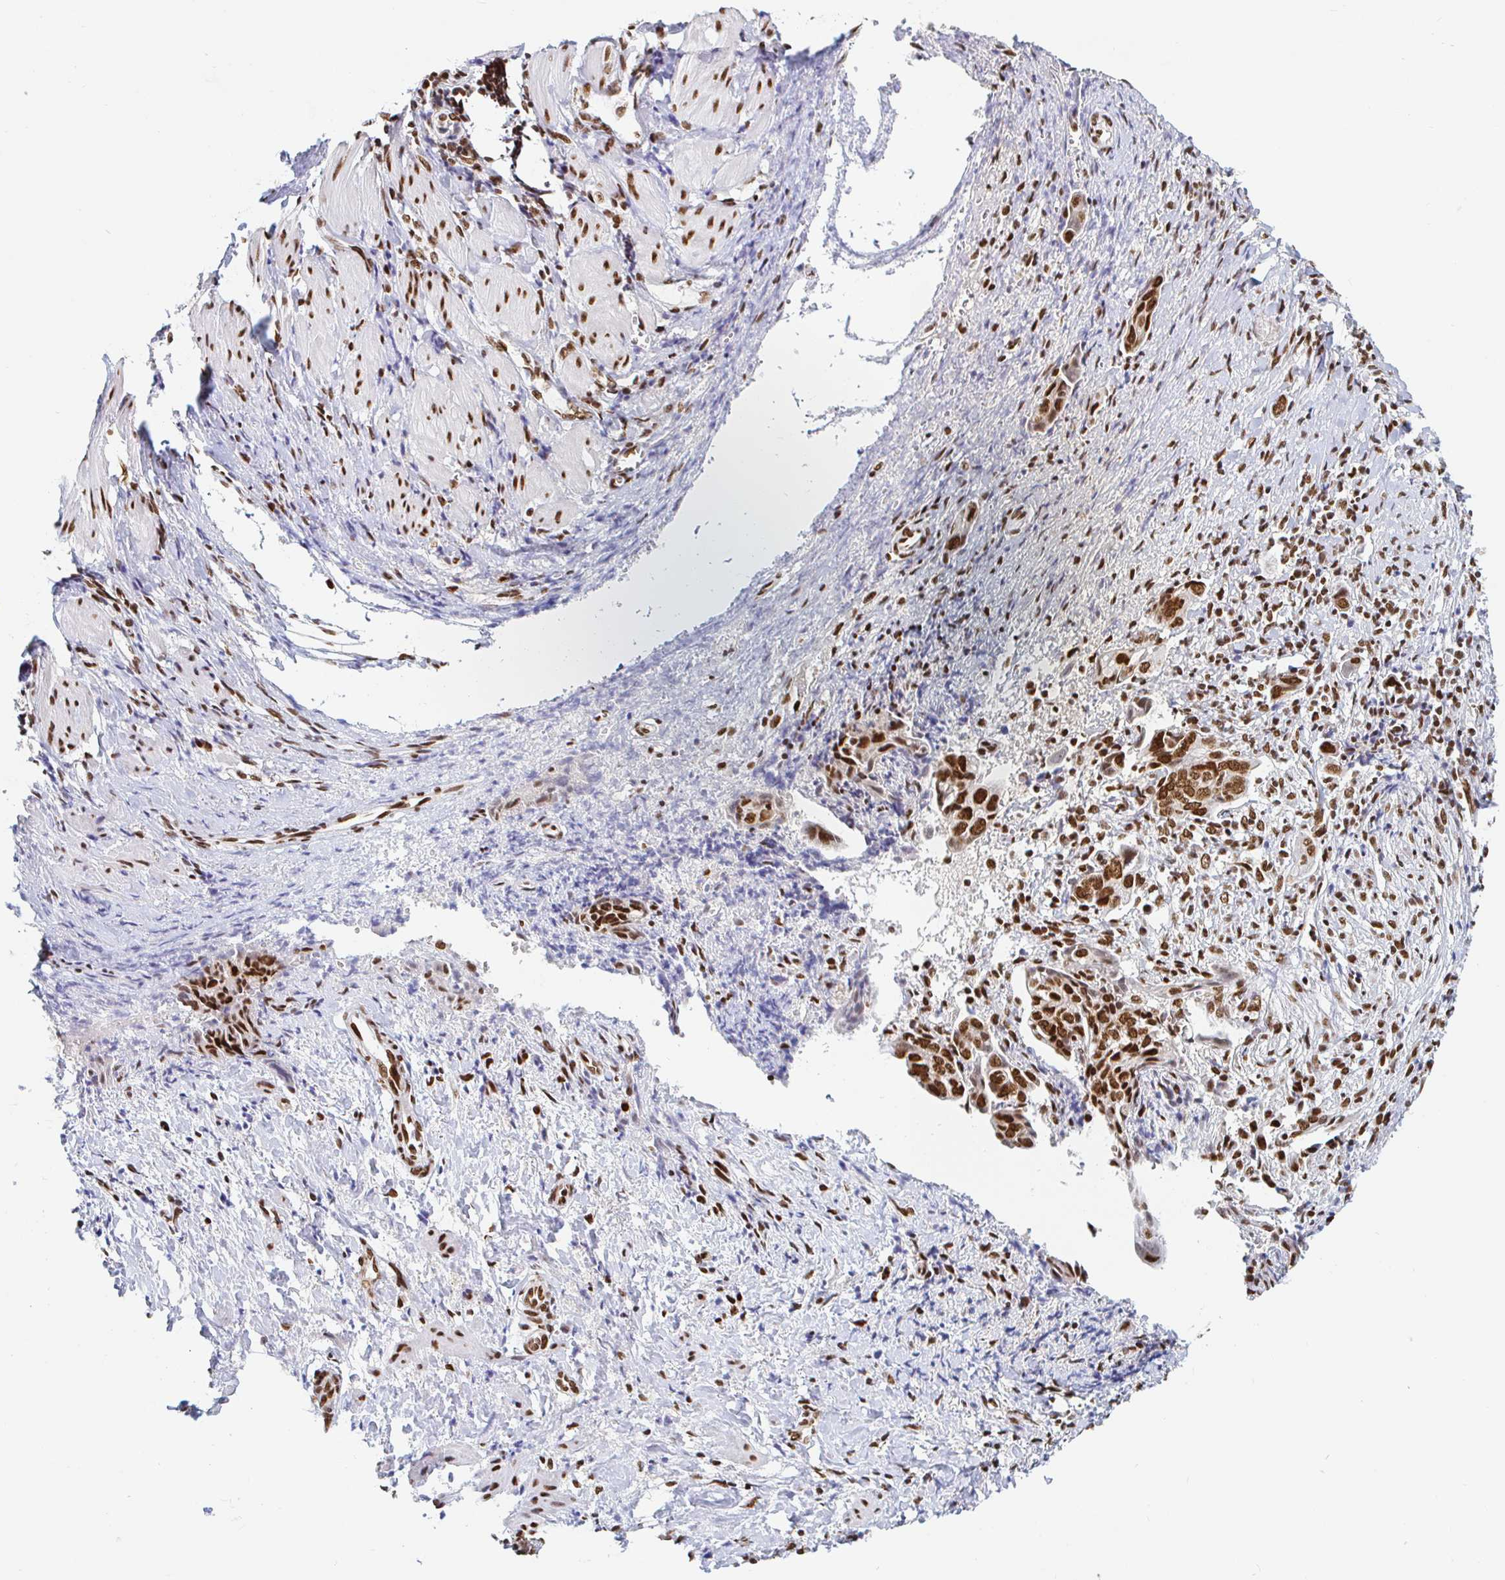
{"staining": {"intensity": "strong", "quantity": ">75%", "location": "nuclear"}, "tissue": "ovarian cancer", "cell_type": "Tumor cells", "image_type": "cancer", "snomed": [{"axis": "morphology", "description": "Carcinoma, endometroid"}, {"axis": "topography", "description": "Ovary"}], "caption": "The photomicrograph shows immunohistochemical staining of ovarian cancer. There is strong nuclear positivity is present in approximately >75% of tumor cells. The staining was performed using DAB to visualize the protein expression in brown, while the nuclei were stained in blue with hematoxylin (Magnification: 20x).", "gene": "RBMX", "patient": {"sex": "female", "age": 70}}